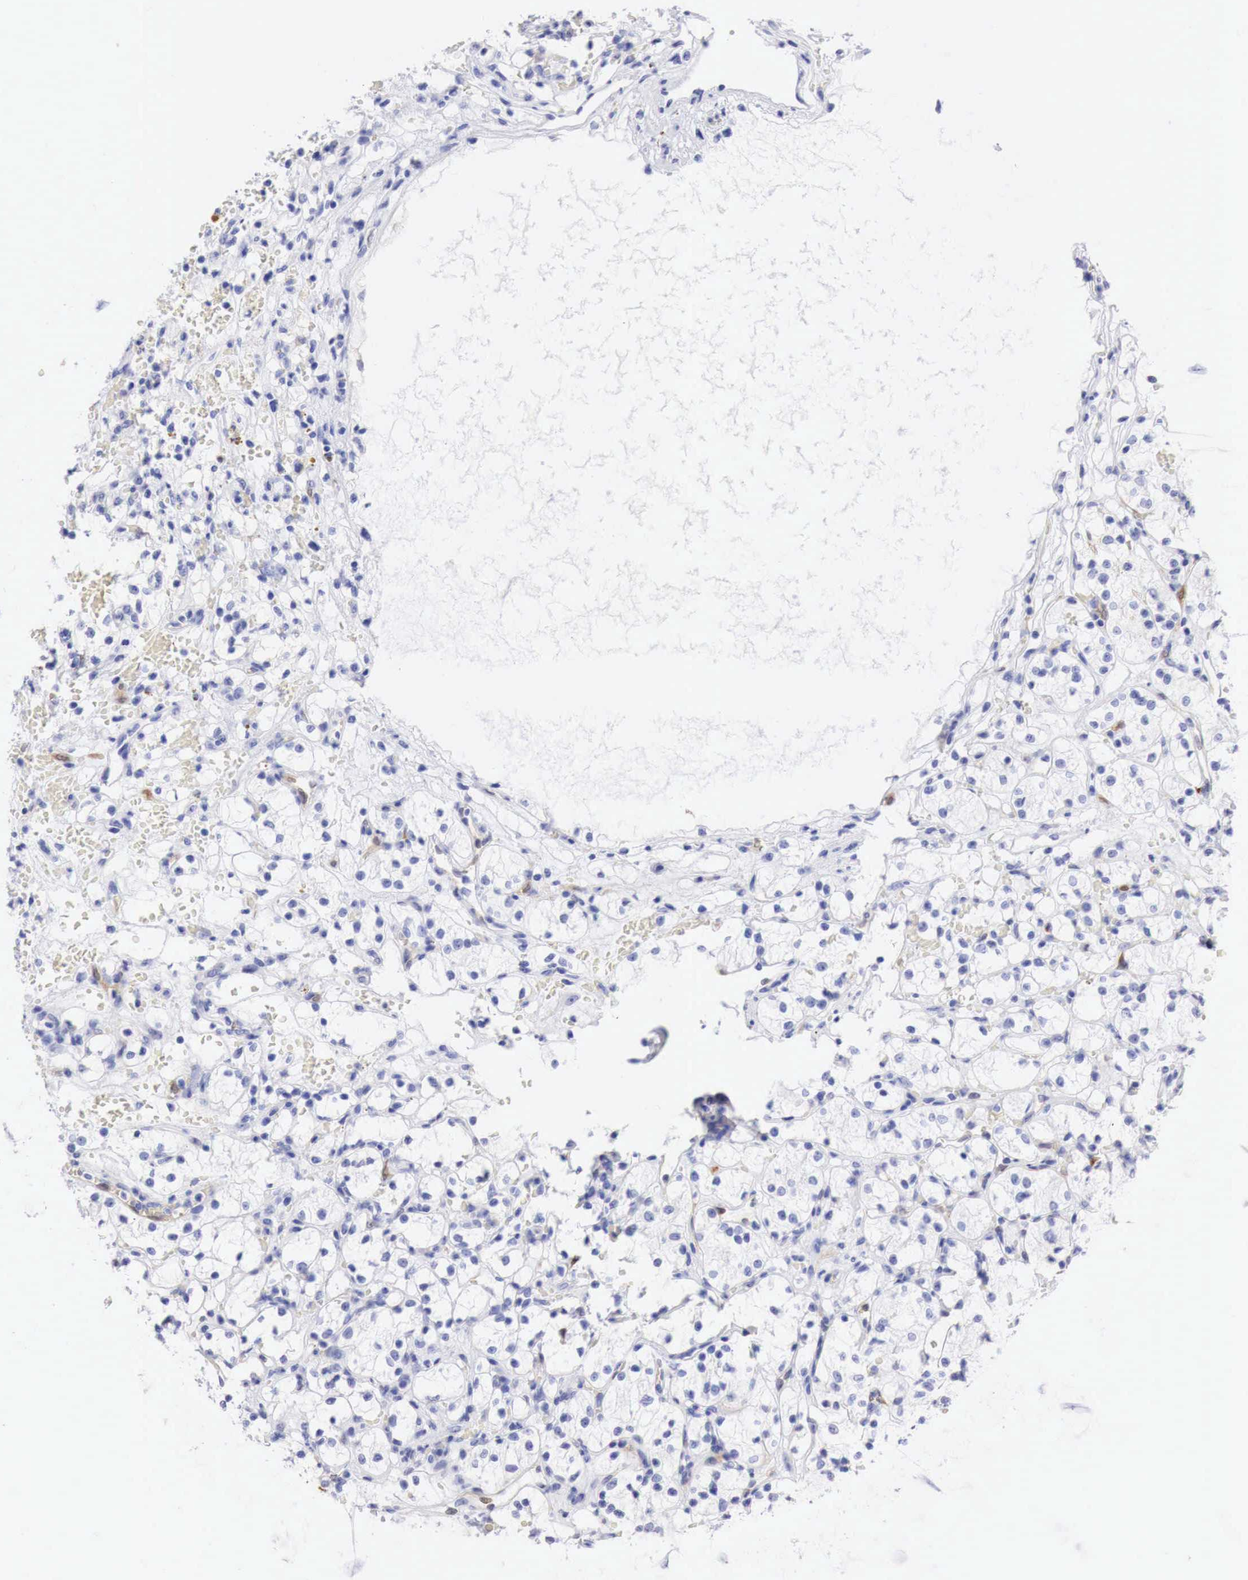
{"staining": {"intensity": "negative", "quantity": "none", "location": "none"}, "tissue": "renal cancer", "cell_type": "Tumor cells", "image_type": "cancer", "snomed": [{"axis": "morphology", "description": "Adenocarcinoma, NOS"}, {"axis": "topography", "description": "Kidney"}], "caption": "Tumor cells are negative for protein expression in human renal cancer (adenocarcinoma). (DAB (3,3'-diaminobenzidine) IHC visualized using brightfield microscopy, high magnification).", "gene": "CDKN2A", "patient": {"sex": "female", "age": 60}}